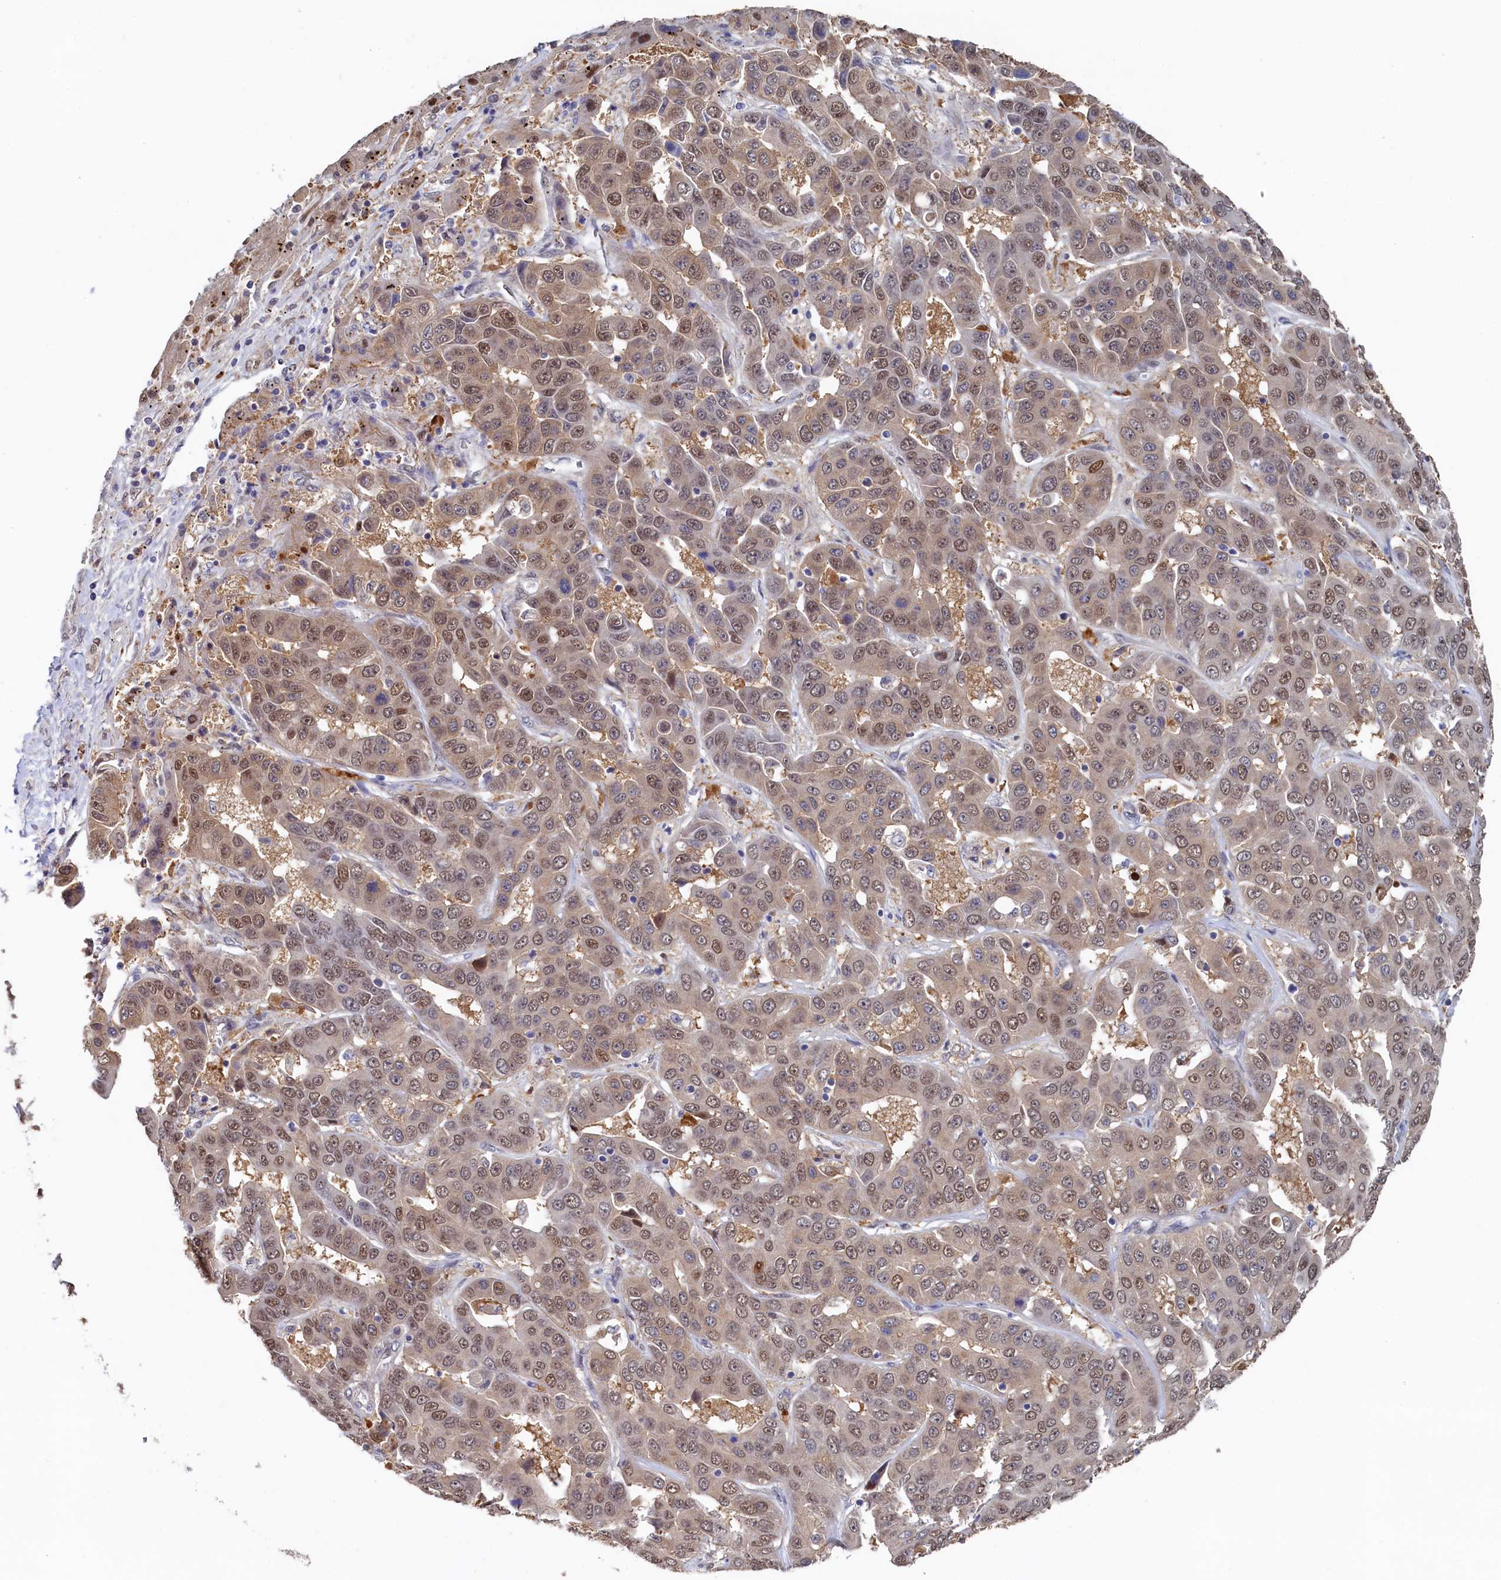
{"staining": {"intensity": "moderate", "quantity": "25%-75%", "location": "nuclear"}, "tissue": "liver cancer", "cell_type": "Tumor cells", "image_type": "cancer", "snomed": [{"axis": "morphology", "description": "Cholangiocarcinoma"}, {"axis": "topography", "description": "Liver"}], "caption": "Immunohistochemistry (DAB) staining of cholangiocarcinoma (liver) demonstrates moderate nuclear protein staining in approximately 25%-75% of tumor cells. The staining was performed using DAB to visualize the protein expression in brown, while the nuclei were stained in blue with hematoxylin (Magnification: 20x).", "gene": "AHCY", "patient": {"sex": "female", "age": 52}}